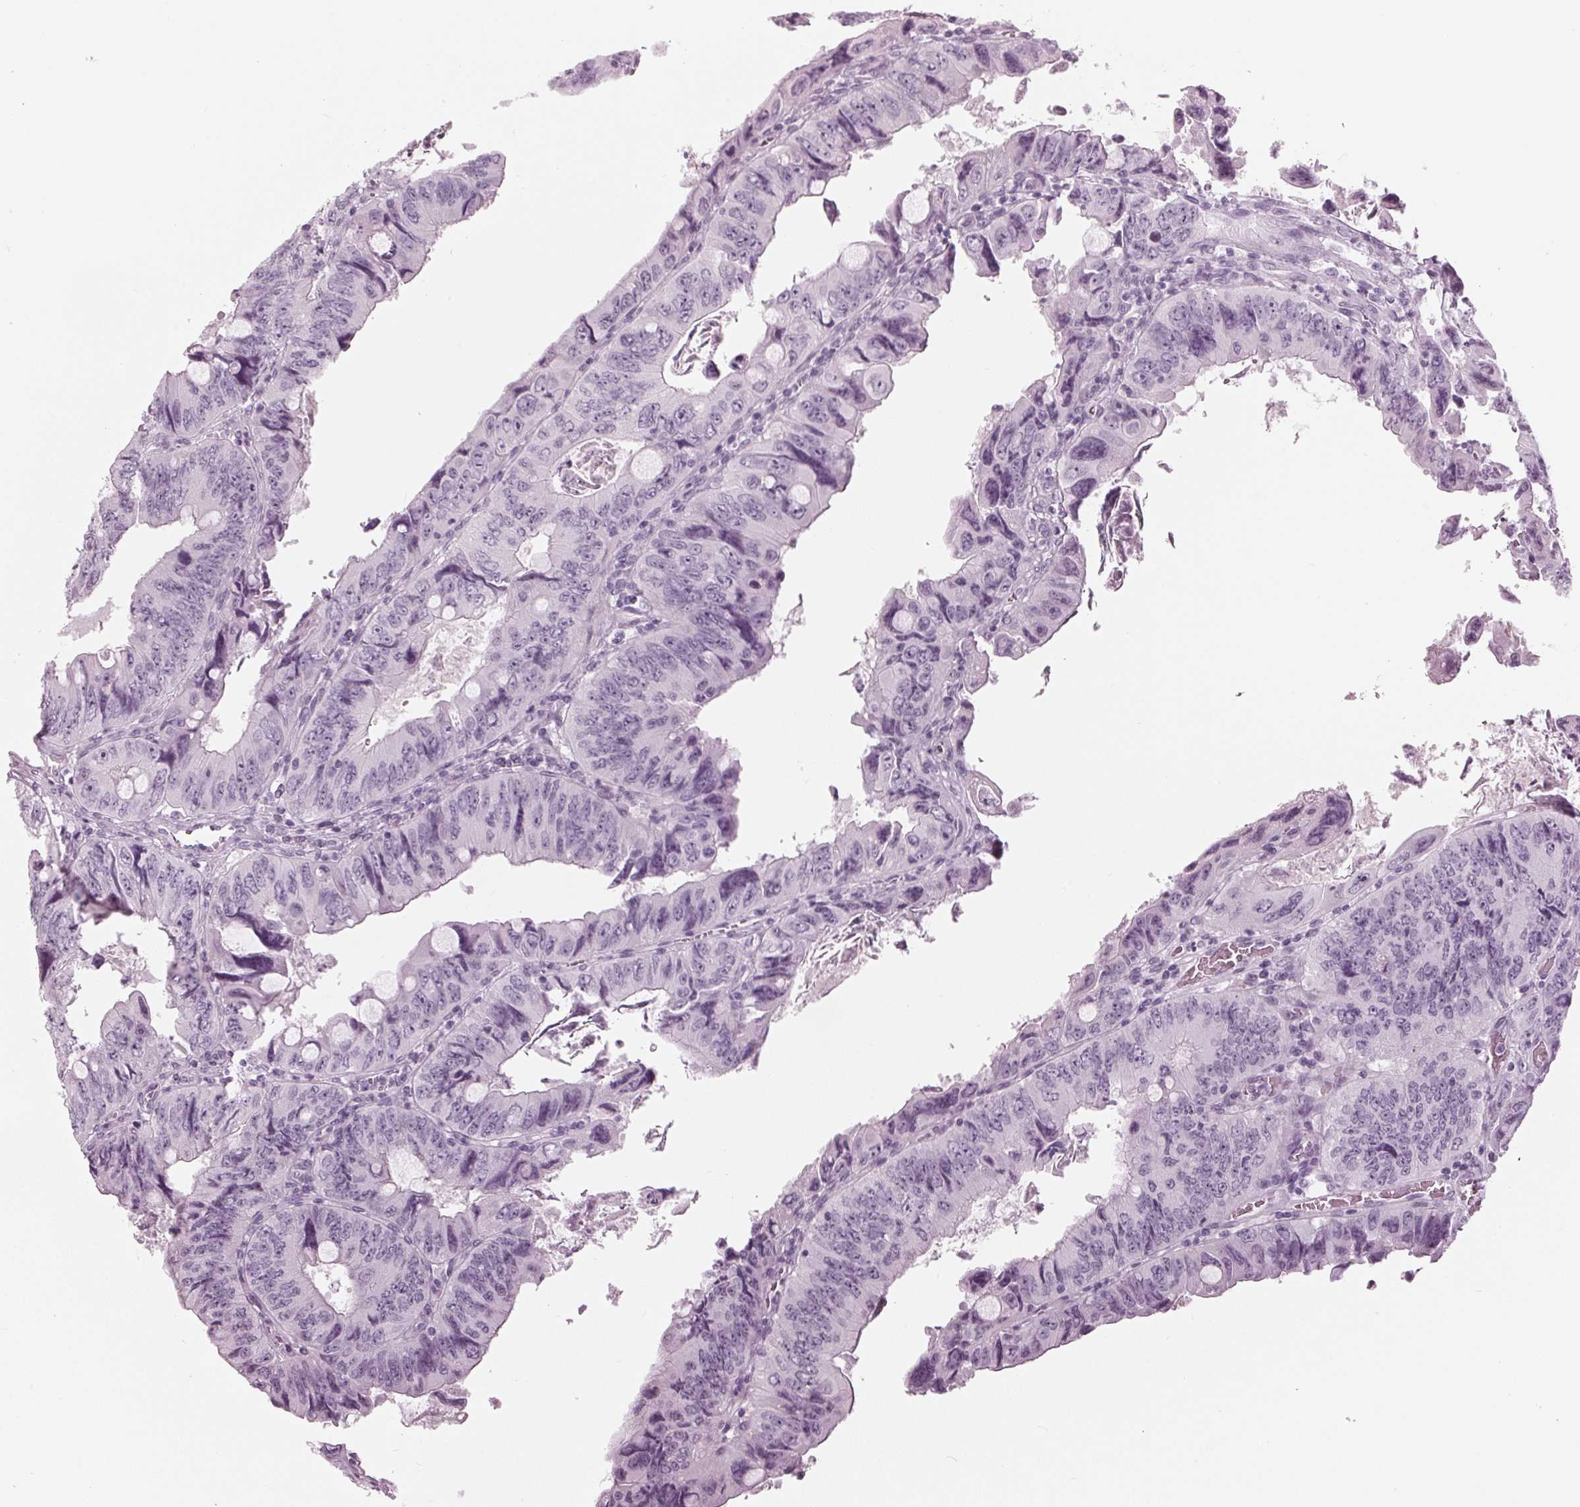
{"staining": {"intensity": "negative", "quantity": "none", "location": "none"}, "tissue": "colorectal cancer", "cell_type": "Tumor cells", "image_type": "cancer", "snomed": [{"axis": "morphology", "description": "Adenocarcinoma, NOS"}, {"axis": "topography", "description": "Colon"}], "caption": "The image demonstrates no staining of tumor cells in colorectal cancer (adenocarcinoma).", "gene": "KRT28", "patient": {"sex": "female", "age": 84}}